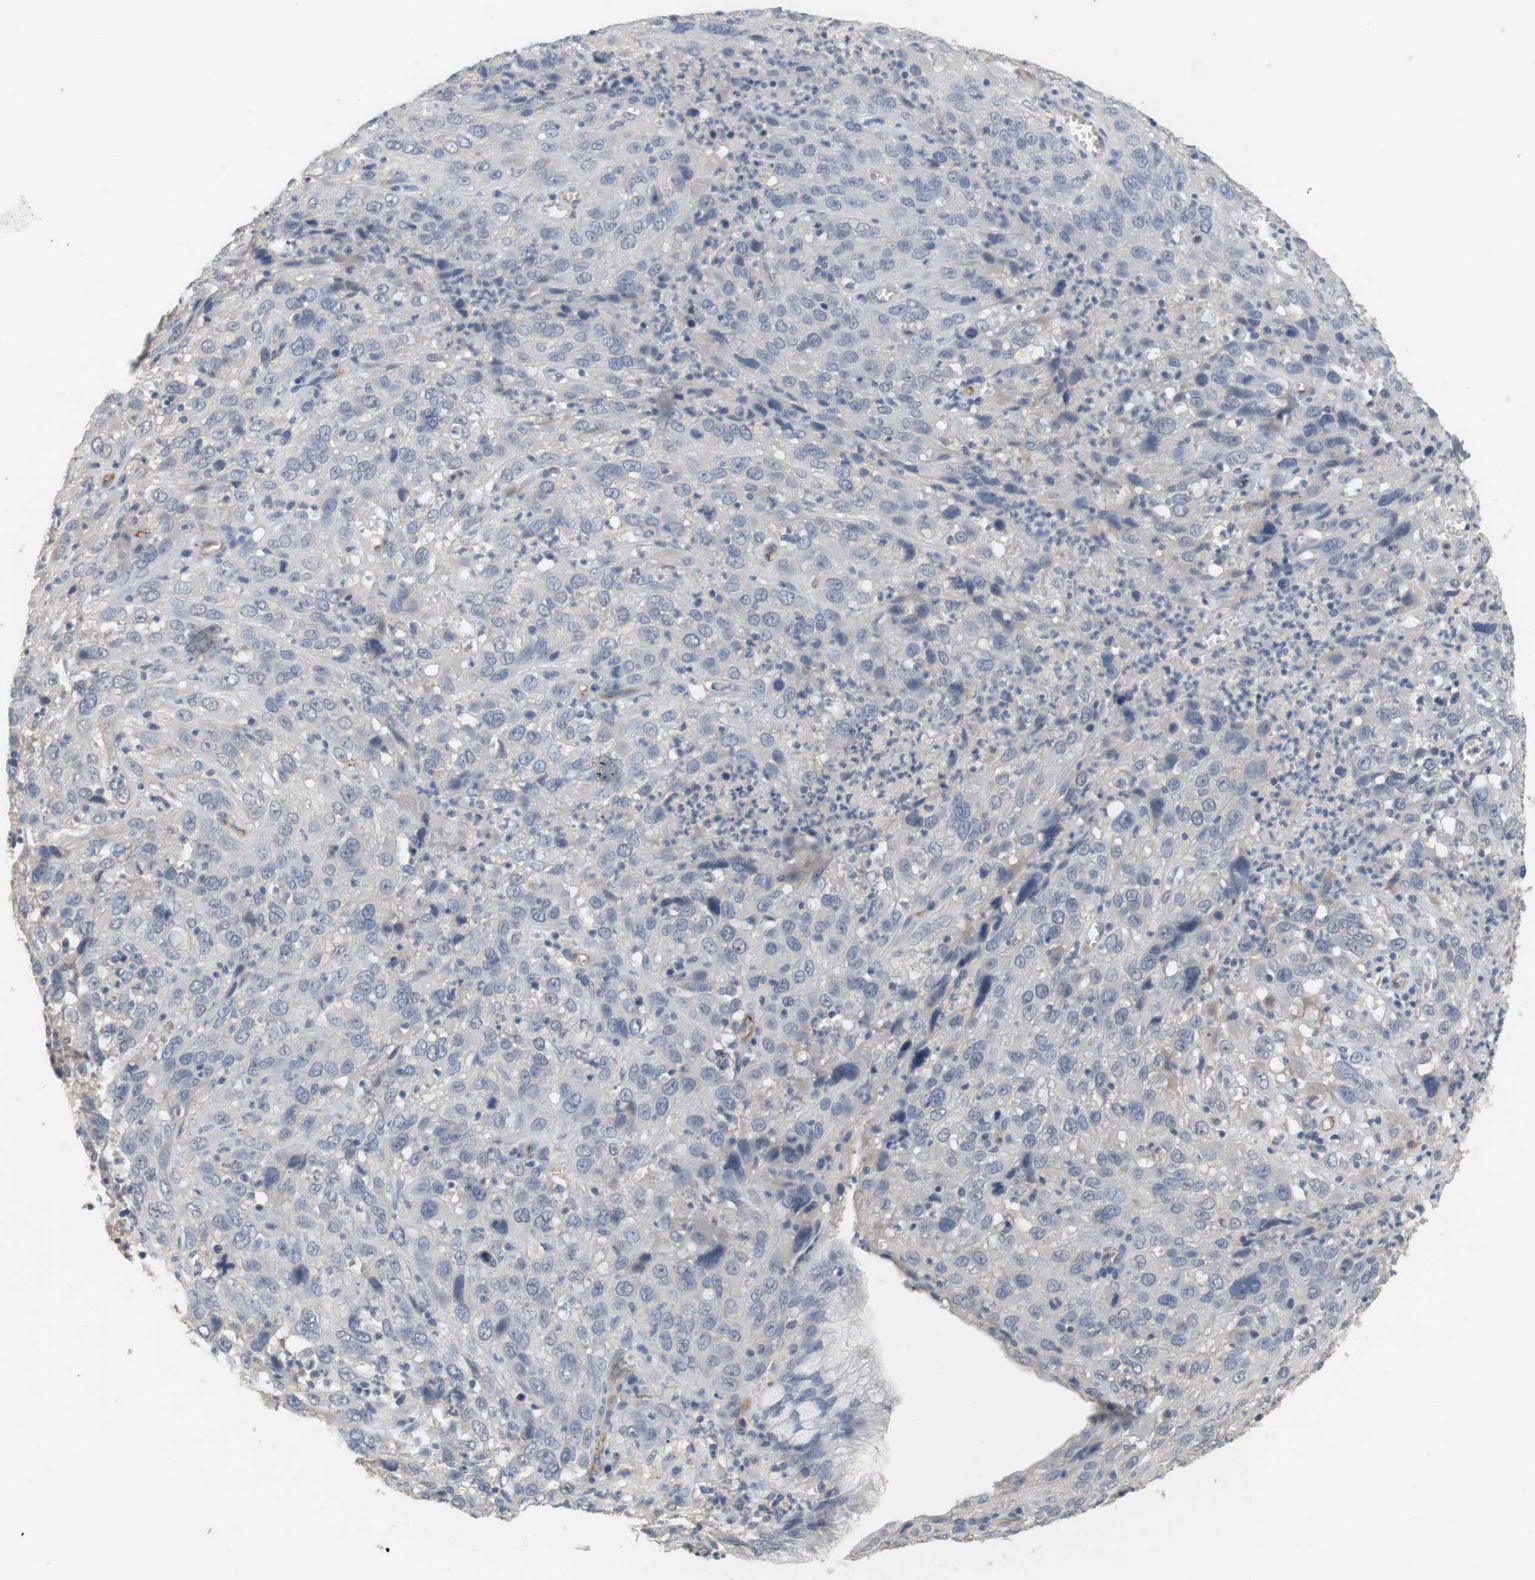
{"staining": {"intensity": "negative", "quantity": "none", "location": "none"}, "tissue": "cervical cancer", "cell_type": "Tumor cells", "image_type": "cancer", "snomed": [{"axis": "morphology", "description": "Squamous cell carcinoma, NOS"}, {"axis": "topography", "description": "Cervix"}], "caption": "This is an immunohistochemistry (IHC) photomicrograph of human cervical squamous cell carcinoma. There is no staining in tumor cells.", "gene": "OSR1", "patient": {"sex": "female", "age": 32}}